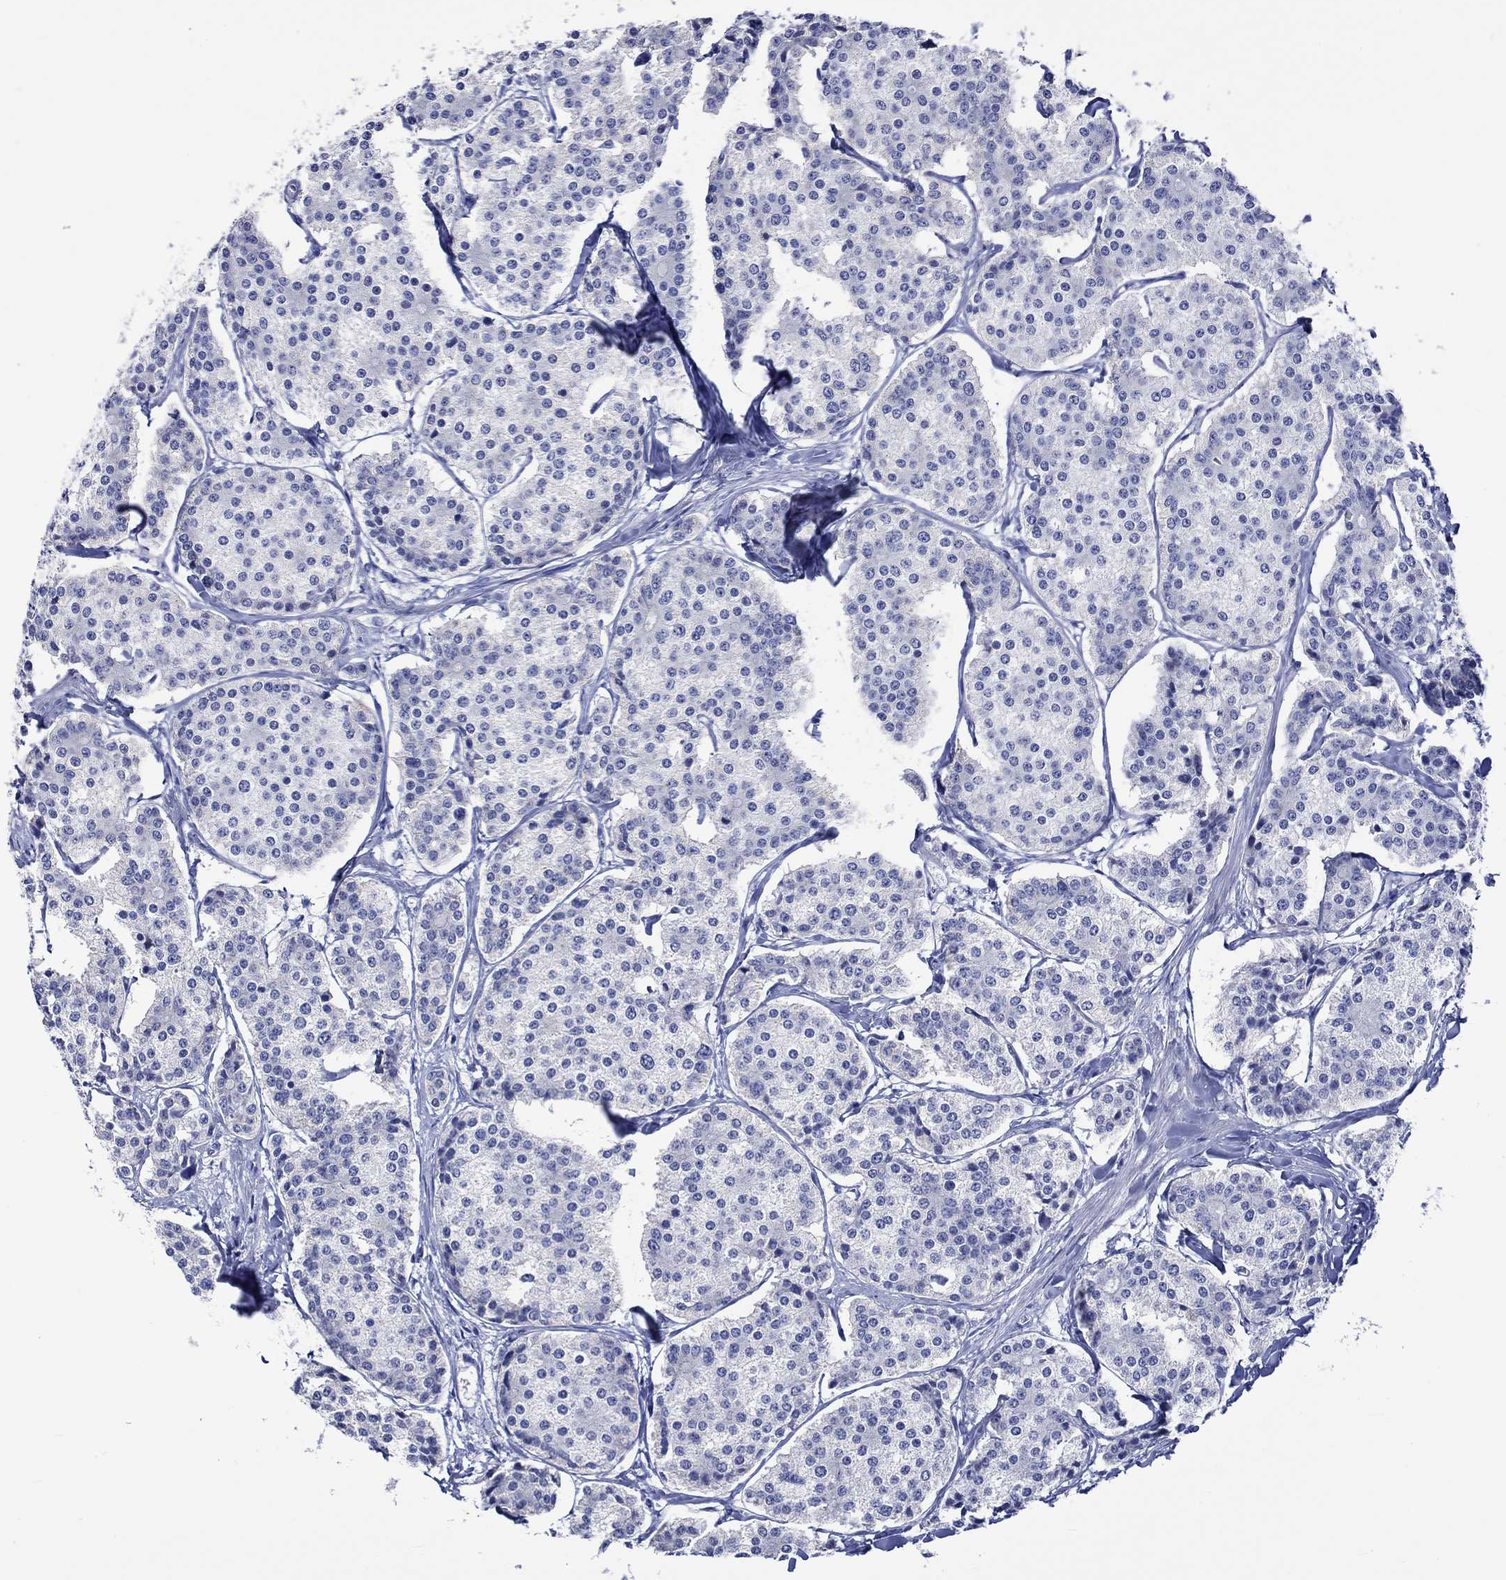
{"staining": {"intensity": "negative", "quantity": "none", "location": "none"}, "tissue": "carcinoid", "cell_type": "Tumor cells", "image_type": "cancer", "snomed": [{"axis": "morphology", "description": "Carcinoid, malignant, NOS"}, {"axis": "topography", "description": "Small intestine"}], "caption": "High power microscopy micrograph of an immunohistochemistry (IHC) photomicrograph of carcinoid, revealing no significant staining in tumor cells. (Stains: DAB immunohistochemistry (IHC) with hematoxylin counter stain, Microscopy: brightfield microscopy at high magnification).", "gene": "HARBI1", "patient": {"sex": "female", "age": 65}}